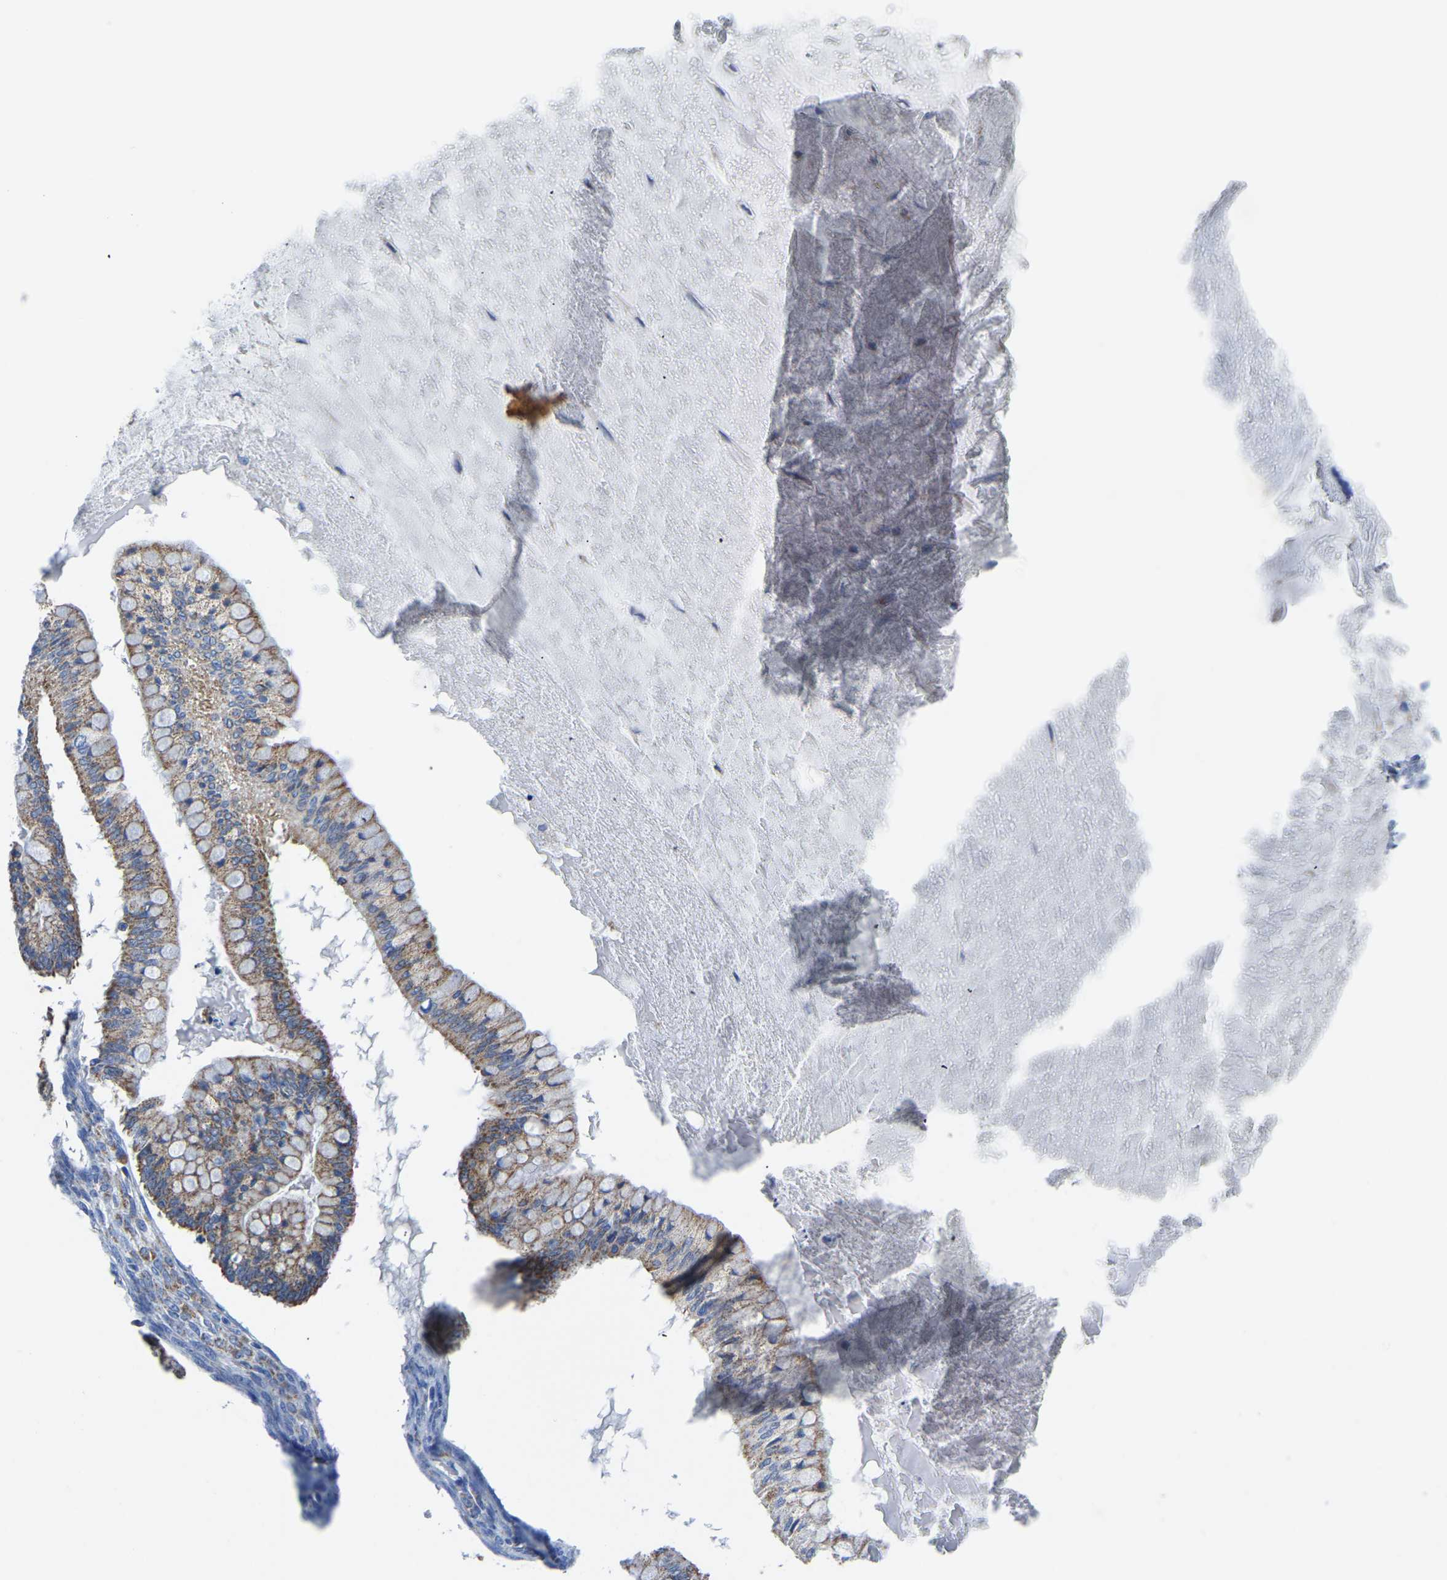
{"staining": {"intensity": "moderate", "quantity": ">75%", "location": "cytoplasmic/membranous"}, "tissue": "ovarian cancer", "cell_type": "Tumor cells", "image_type": "cancer", "snomed": [{"axis": "morphology", "description": "Cystadenocarcinoma, mucinous, NOS"}, {"axis": "topography", "description": "Ovary"}], "caption": "Ovarian cancer (mucinous cystadenocarcinoma) was stained to show a protein in brown. There is medium levels of moderate cytoplasmic/membranous positivity in about >75% of tumor cells.", "gene": "ETFA", "patient": {"sex": "female", "age": 57}}